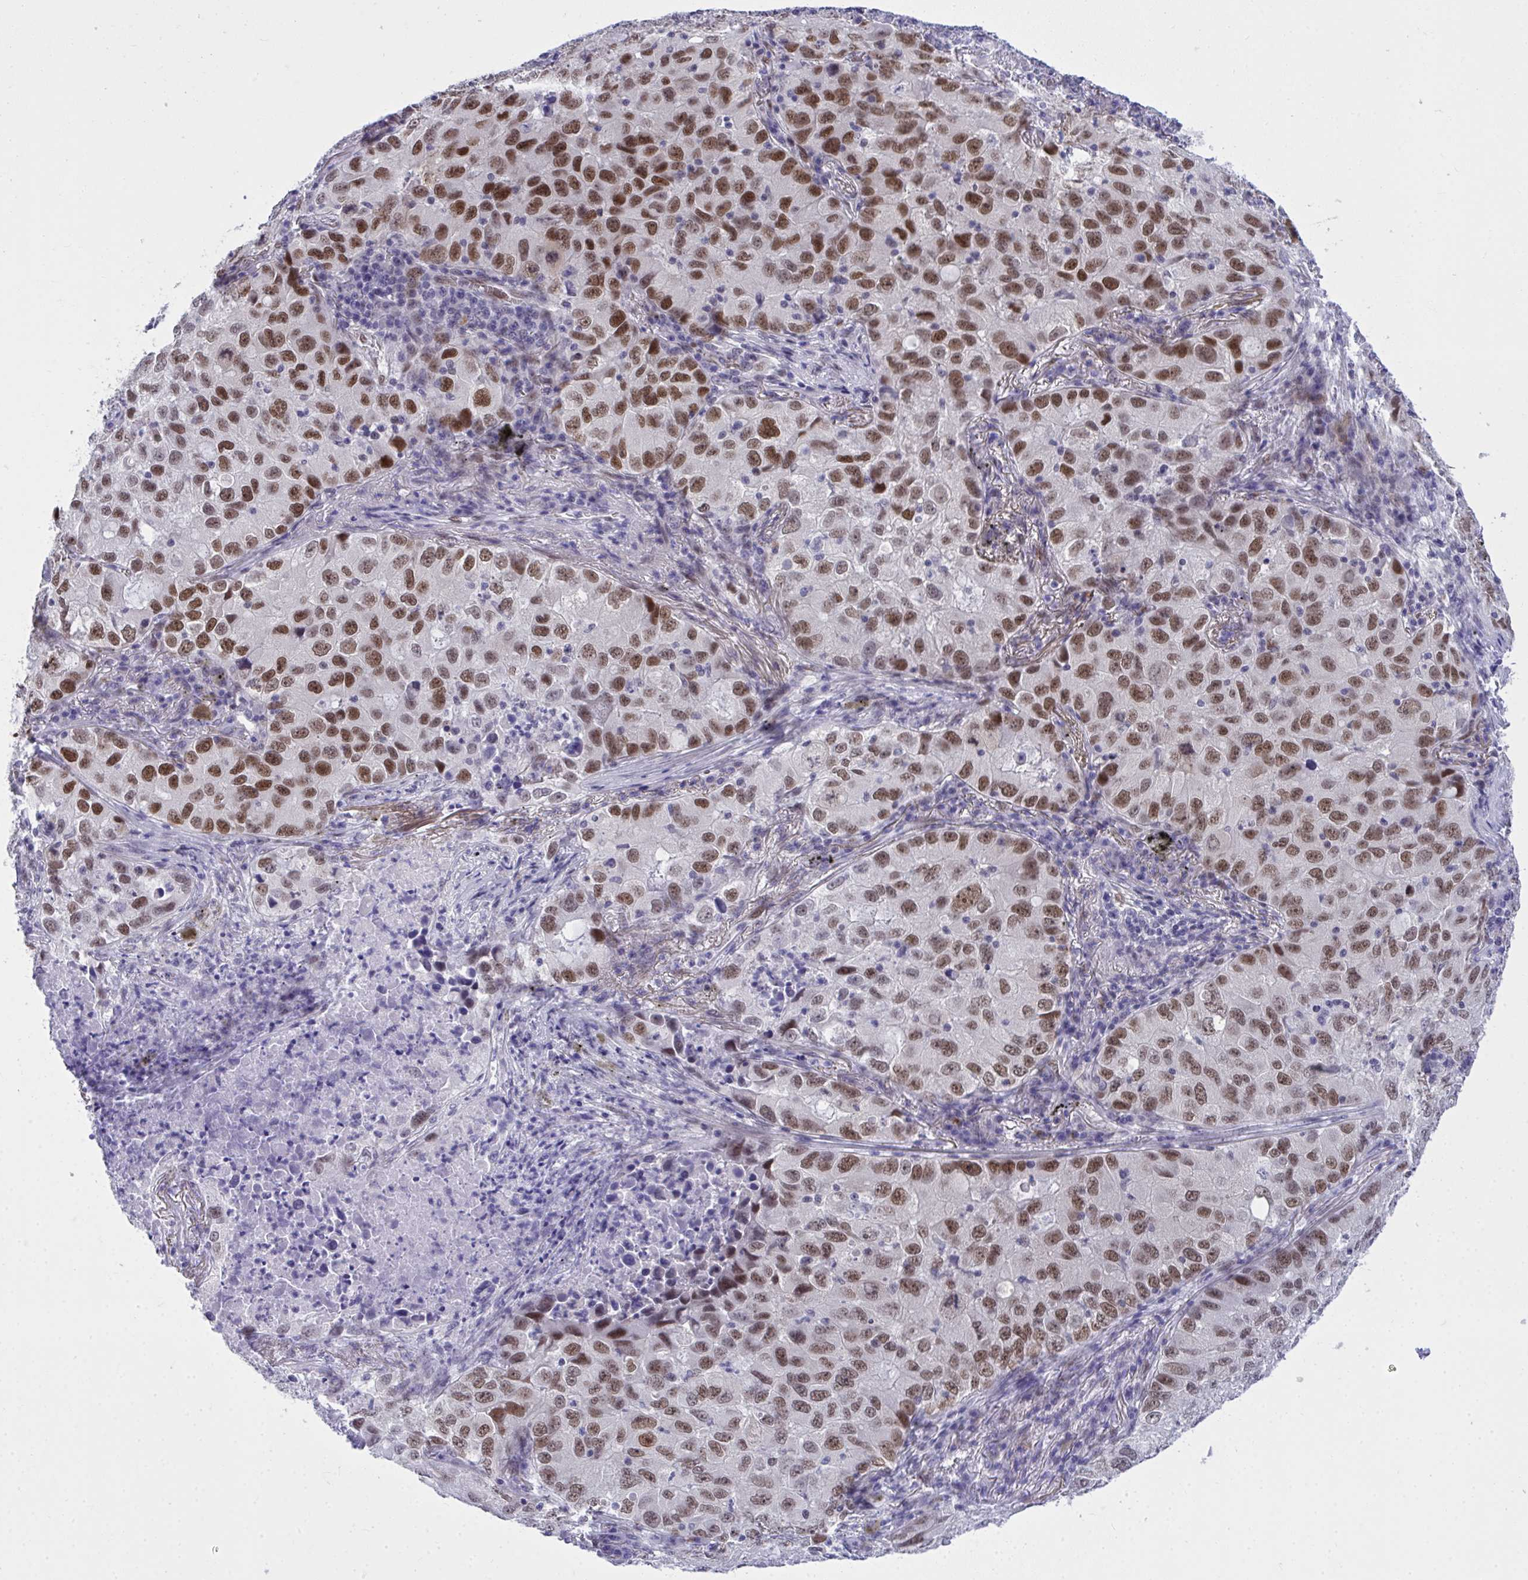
{"staining": {"intensity": "moderate", "quantity": ">75%", "location": "nuclear"}, "tissue": "lung cancer", "cell_type": "Tumor cells", "image_type": "cancer", "snomed": [{"axis": "morphology", "description": "Normal morphology"}, {"axis": "morphology", "description": "Adenocarcinoma, NOS"}, {"axis": "topography", "description": "Lymph node"}, {"axis": "topography", "description": "Lung"}], "caption": "Lung cancer (adenocarcinoma) was stained to show a protein in brown. There is medium levels of moderate nuclear expression in about >75% of tumor cells. Ihc stains the protein in brown and the nuclei are stained blue.", "gene": "TEAD4", "patient": {"sex": "female", "age": 51}}